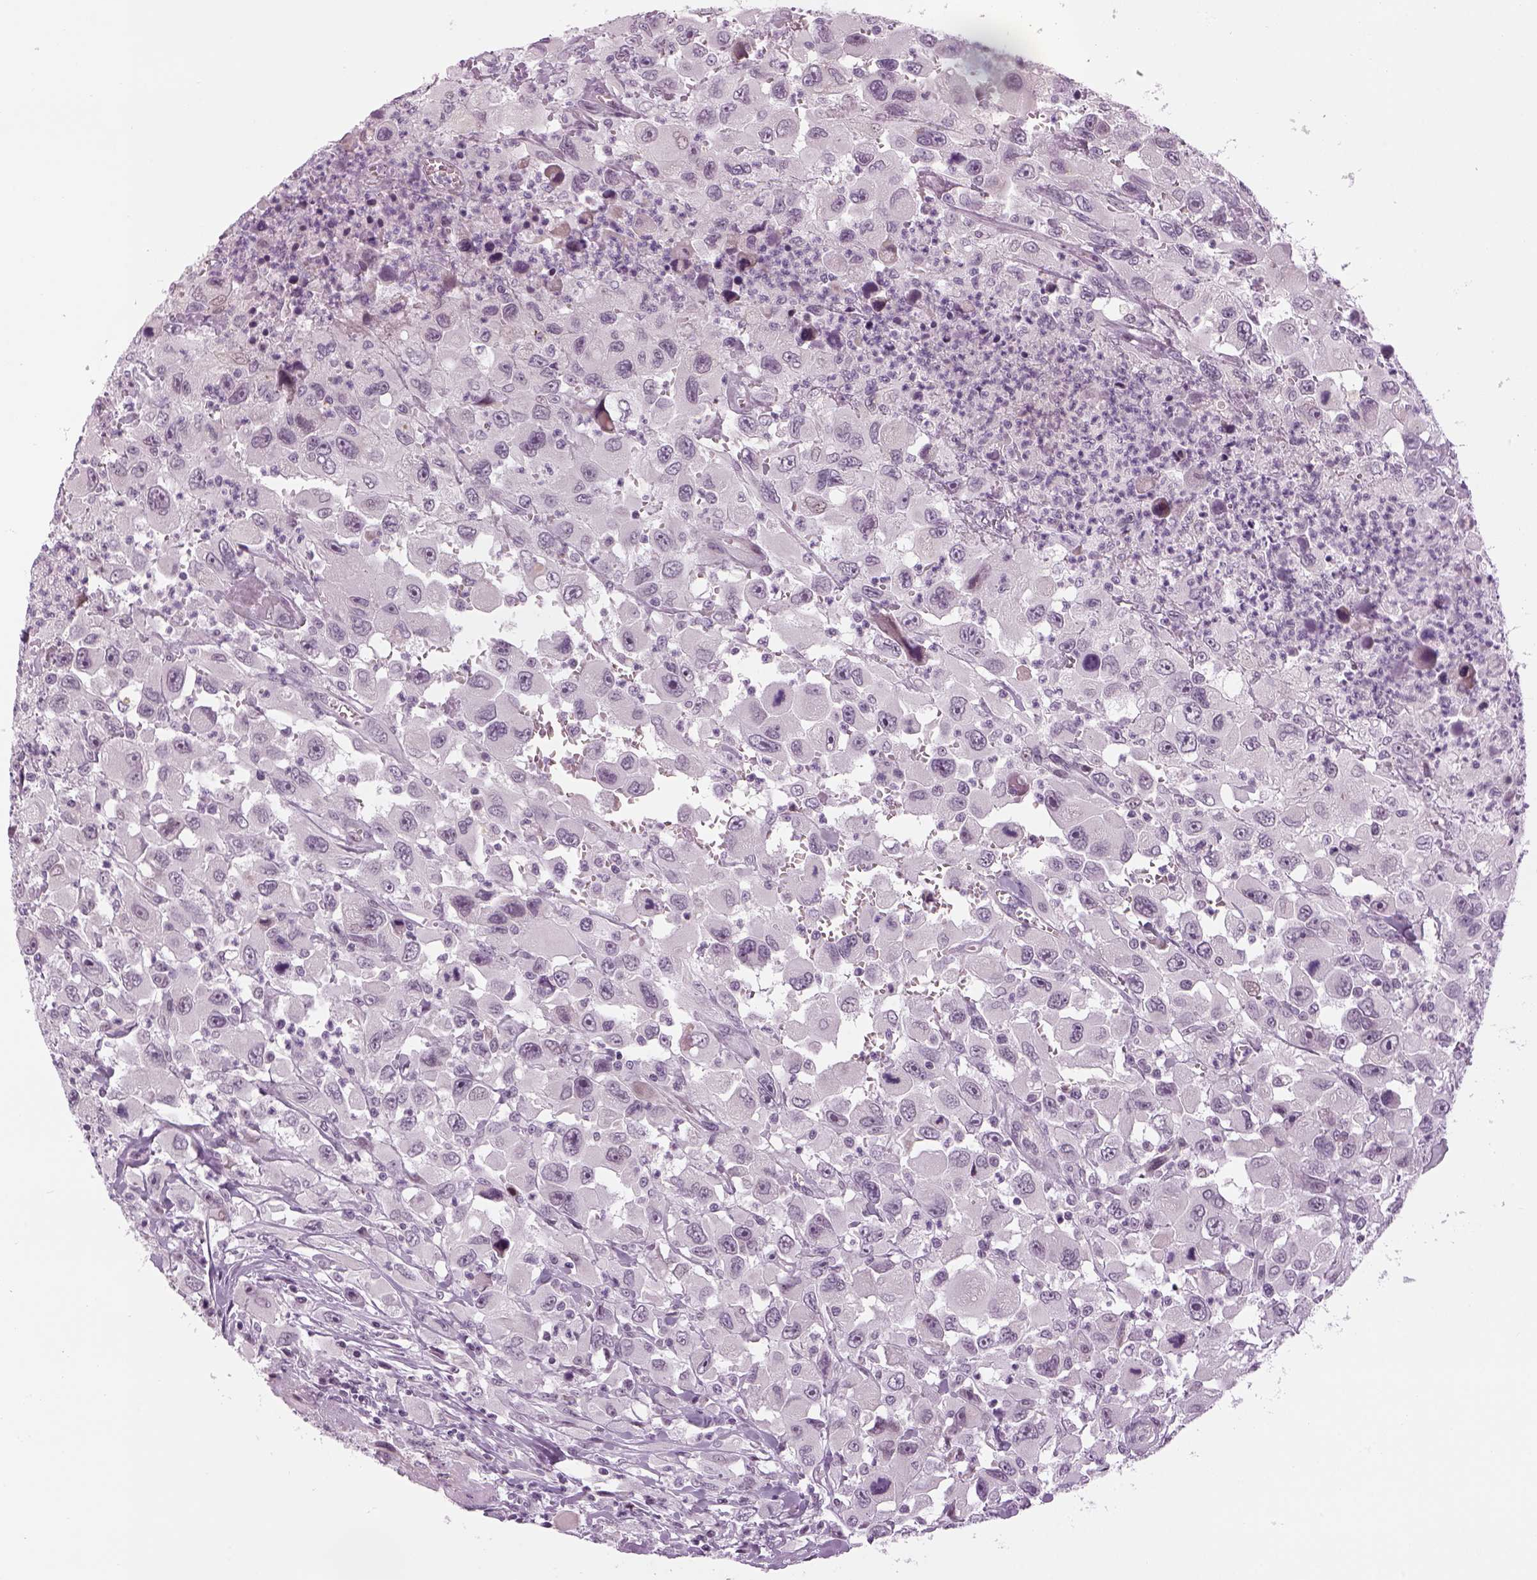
{"staining": {"intensity": "negative", "quantity": "none", "location": "none"}, "tissue": "head and neck cancer", "cell_type": "Tumor cells", "image_type": "cancer", "snomed": [{"axis": "morphology", "description": "Squamous cell carcinoma, NOS"}, {"axis": "morphology", "description": "Squamous cell carcinoma, metastatic, NOS"}, {"axis": "topography", "description": "Oral tissue"}, {"axis": "topography", "description": "Head-Neck"}], "caption": "Immunohistochemistry (IHC) of head and neck cancer shows no positivity in tumor cells.", "gene": "LRRIQ3", "patient": {"sex": "female", "age": 85}}